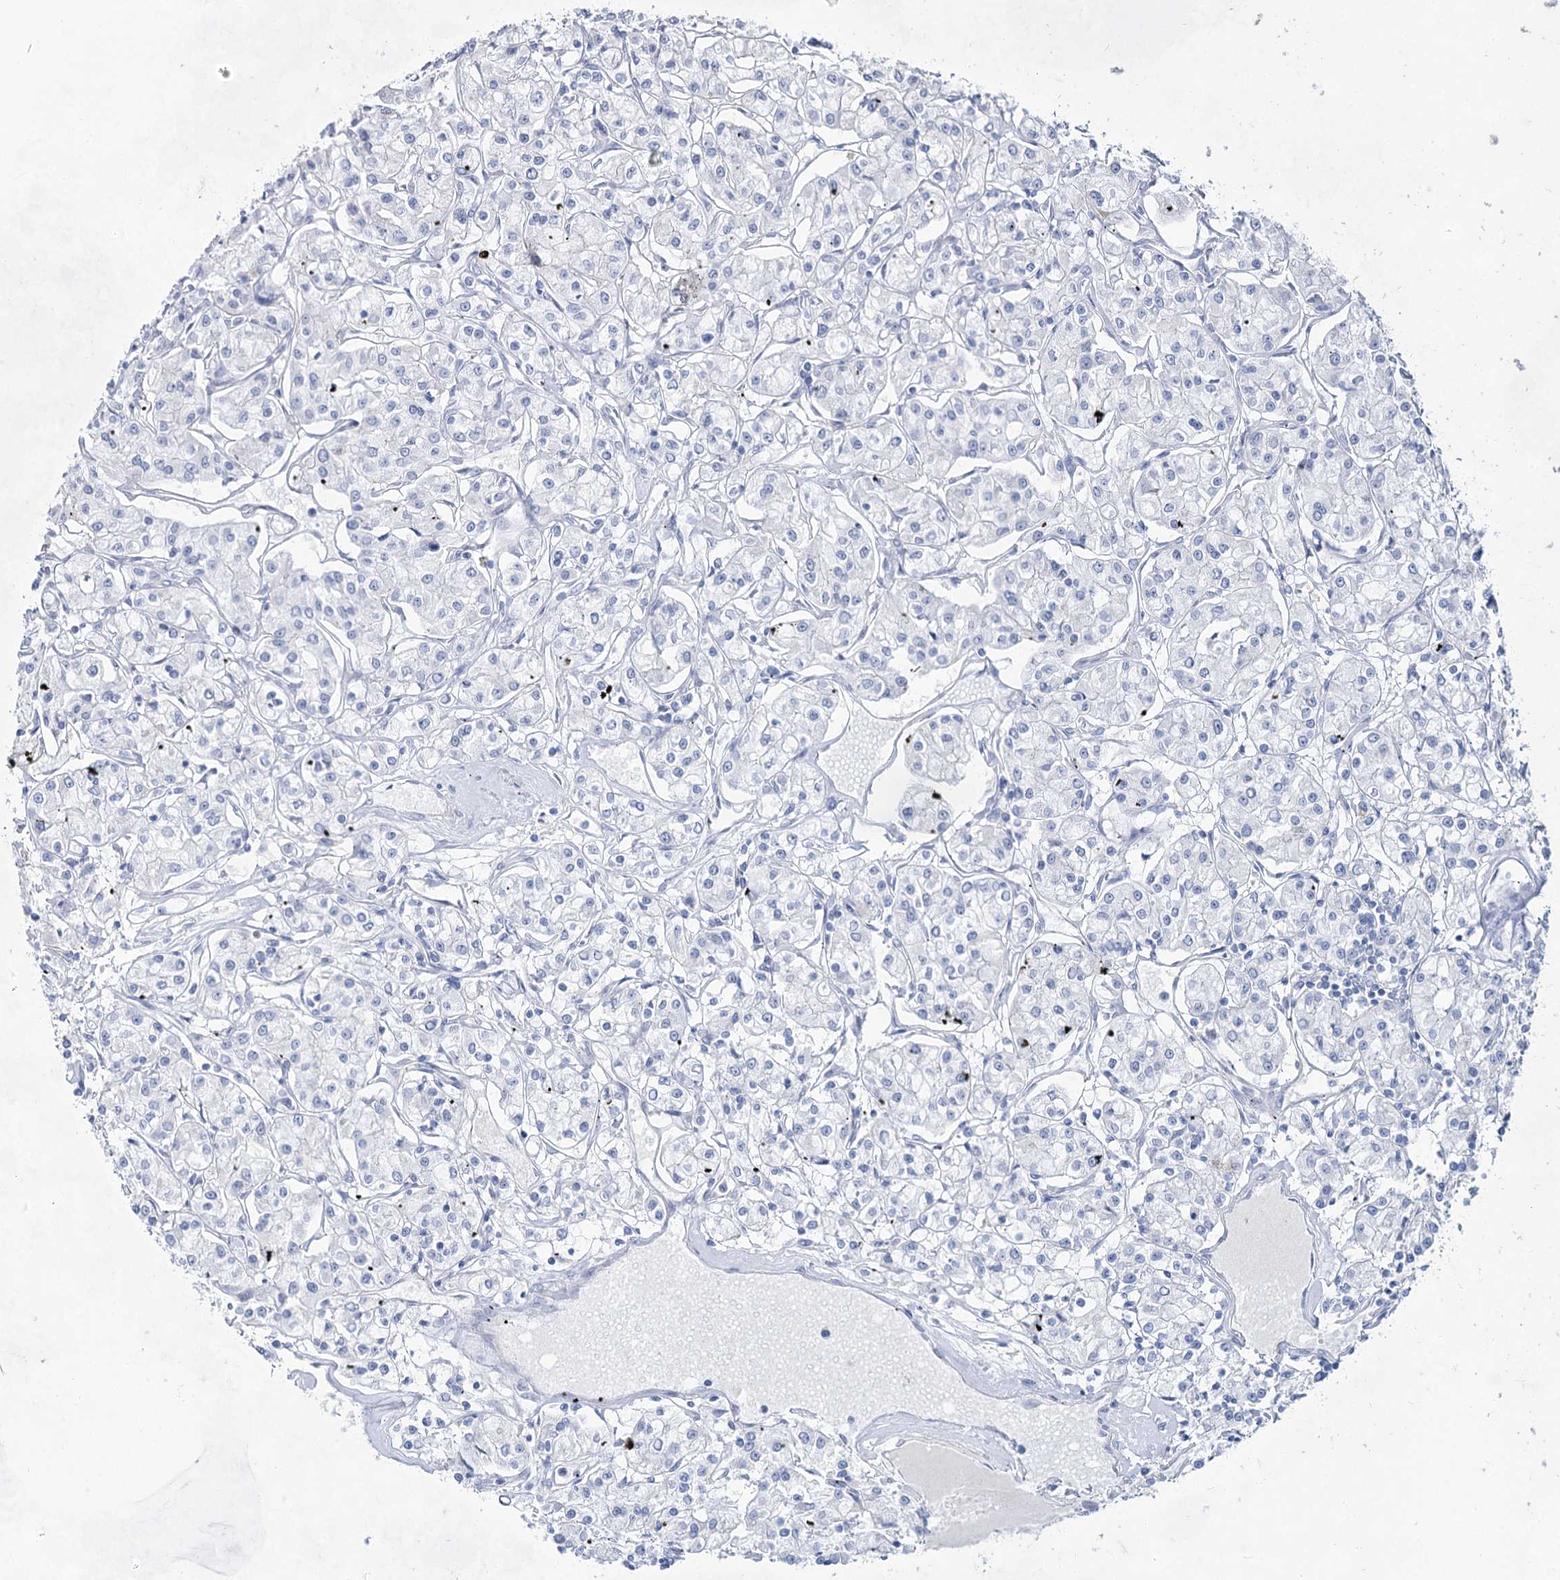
{"staining": {"intensity": "negative", "quantity": "none", "location": "none"}, "tissue": "renal cancer", "cell_type": "Tumor cells", "image_type": "cancer", "snomed": [{"axis": "morphology", "description": "Adenocarcinoma, NOS"}, {"axis": "topography", "description": "Kidney"}], "caption": "A photomicrograph of human renal cancer (adenocarcinoma) is negative for staining in tumor cells.", "gene": "ACRV1", "patient": {"sex": "female", "age": 59}}